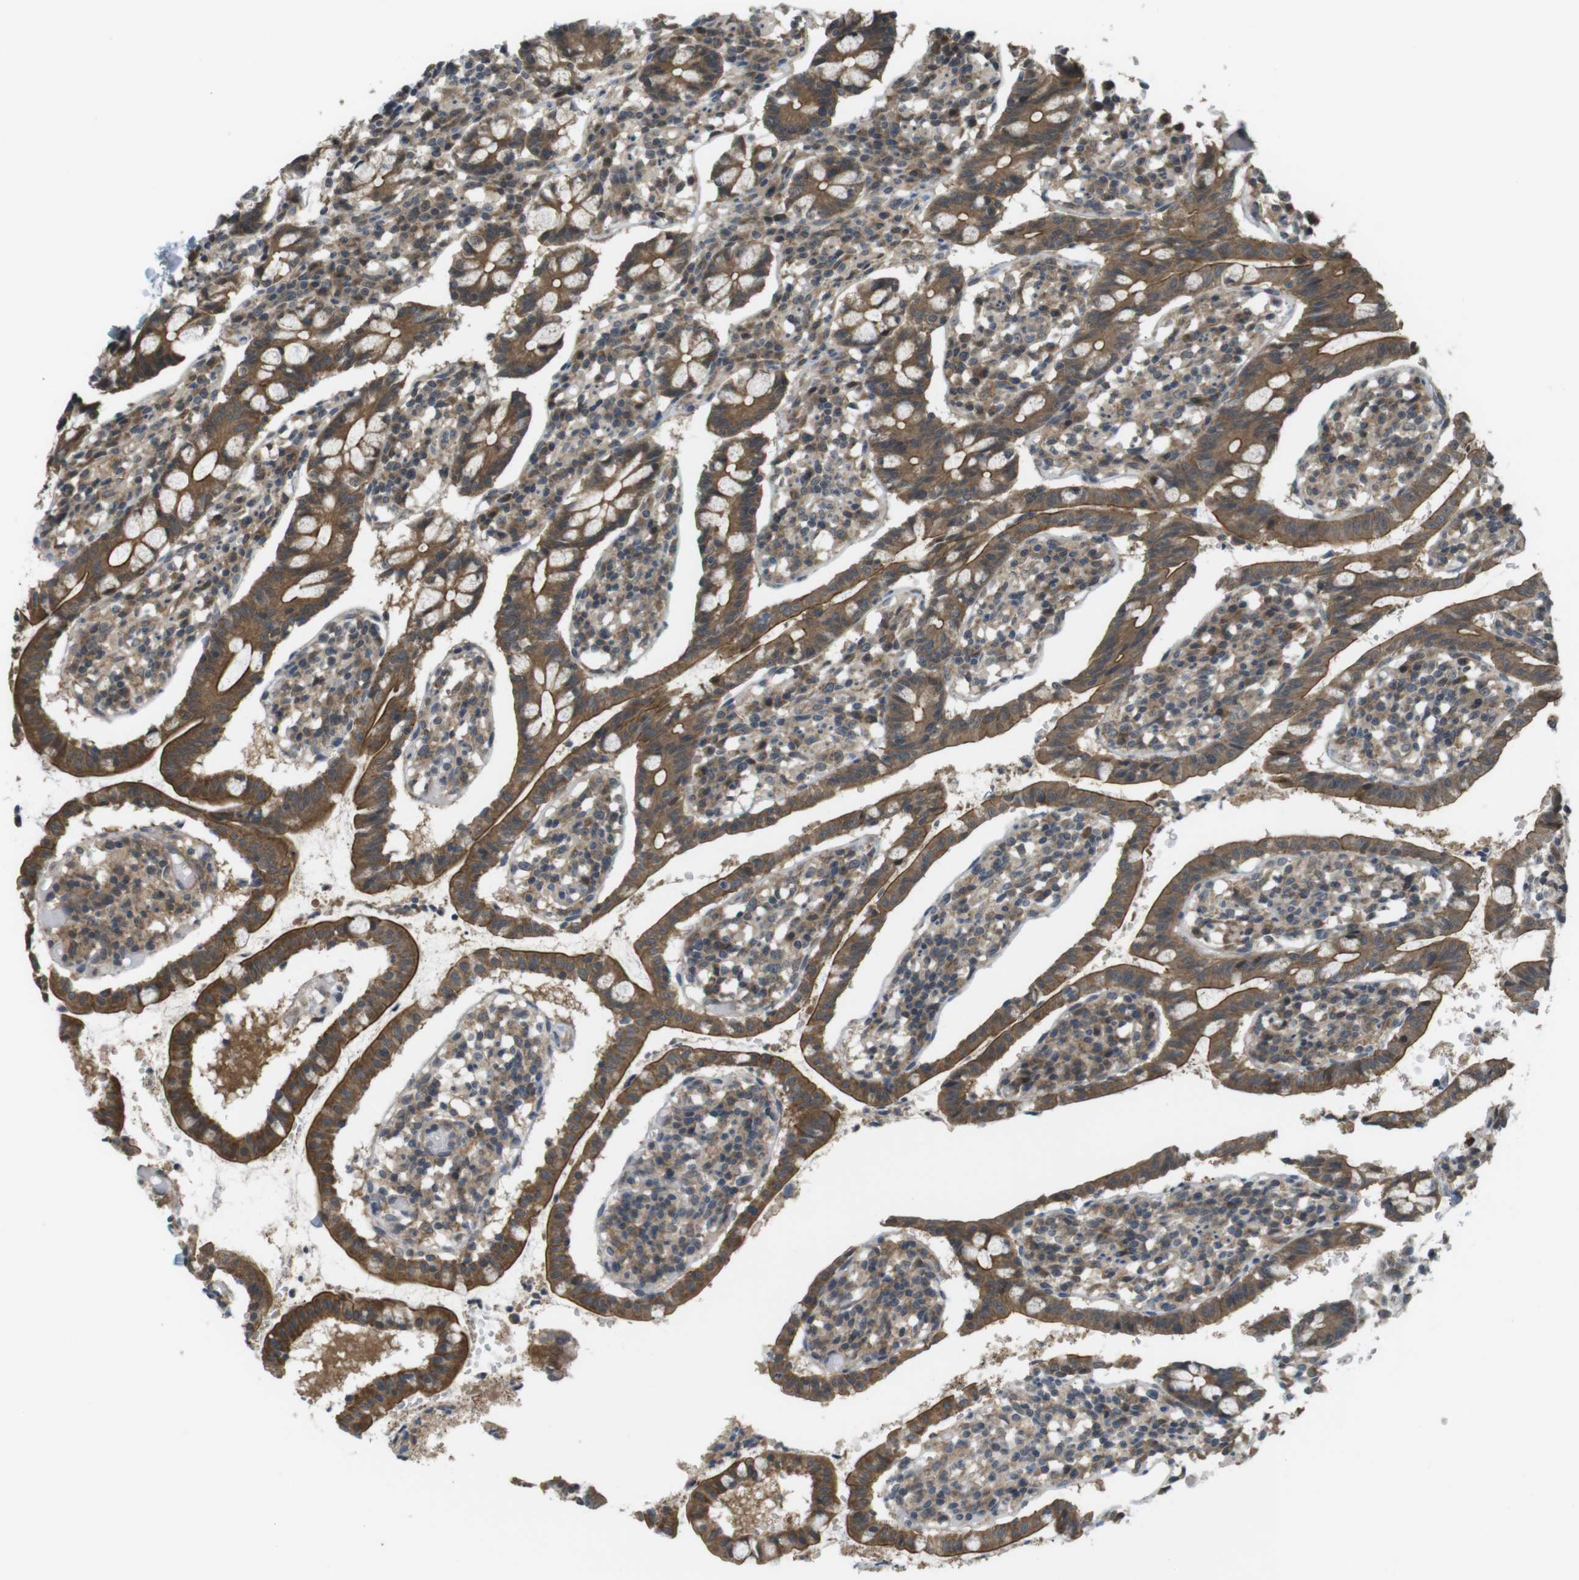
{"staining": {"intensity": "moderate", "quantity": ">75%", "location": "cytoplasmic/membranous"}, "tissue": "small intestine", "cell_type": "Glandular cells", "image_type": "normal", "snomed": [{"axis": "morphology", "description": "Normal tissue, NOS"}, {"axis": "morphology", "description": "Cystadenocarcinoma, serous, Metastatic site"}, {"axis": "topography", "description": "Small intestine"}], "caption": "Immunohistochemistry (DAB) staining of normal human small intestine displays moderate cytoplasmic/membranous protein expression in about >75% of glandular cells.", "gene": "RNF130", "patient": {"sex": "female", "age": 61}}